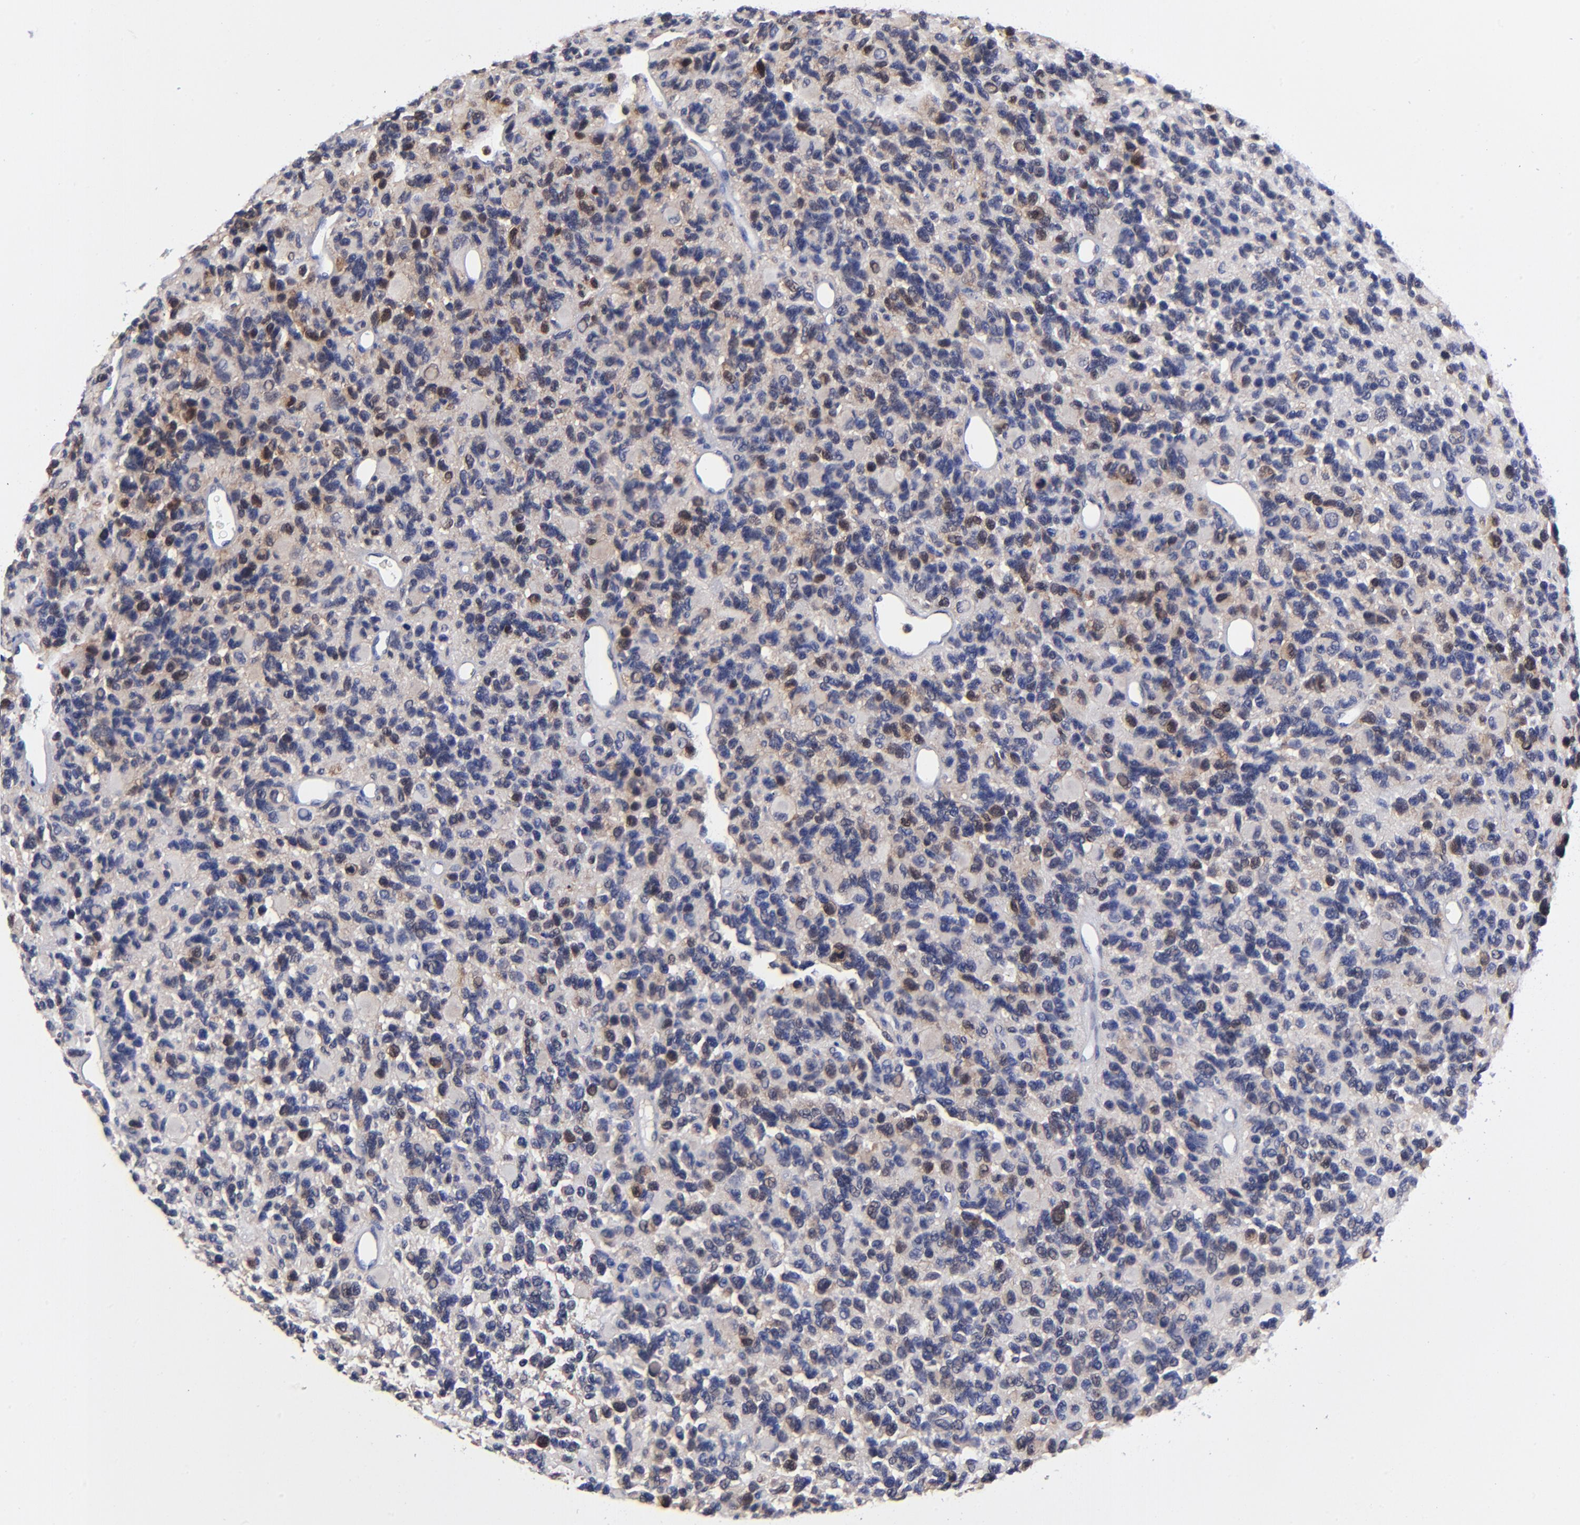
{"staining": {"intensity": "weak", "quantity": "<25%", "location": "cytoplasmic/membranous,nuclear"}, "tissue": "glioma", "cell_type": "Tumor cells", "image_type": "cancer", "snomed": [{"axis": "morphology", "description": "Glioma, malignant, High grade"}, {"axis": "topography", "description": "Brain"}], "caption": "This is a micrograph of immunohistochemistry (IHC) staining of malignant glioma (high-grade), which shows no expression in tumor cells.", "gene": "DCTPP1", "patient": {"sex": "male", "age": 77}}